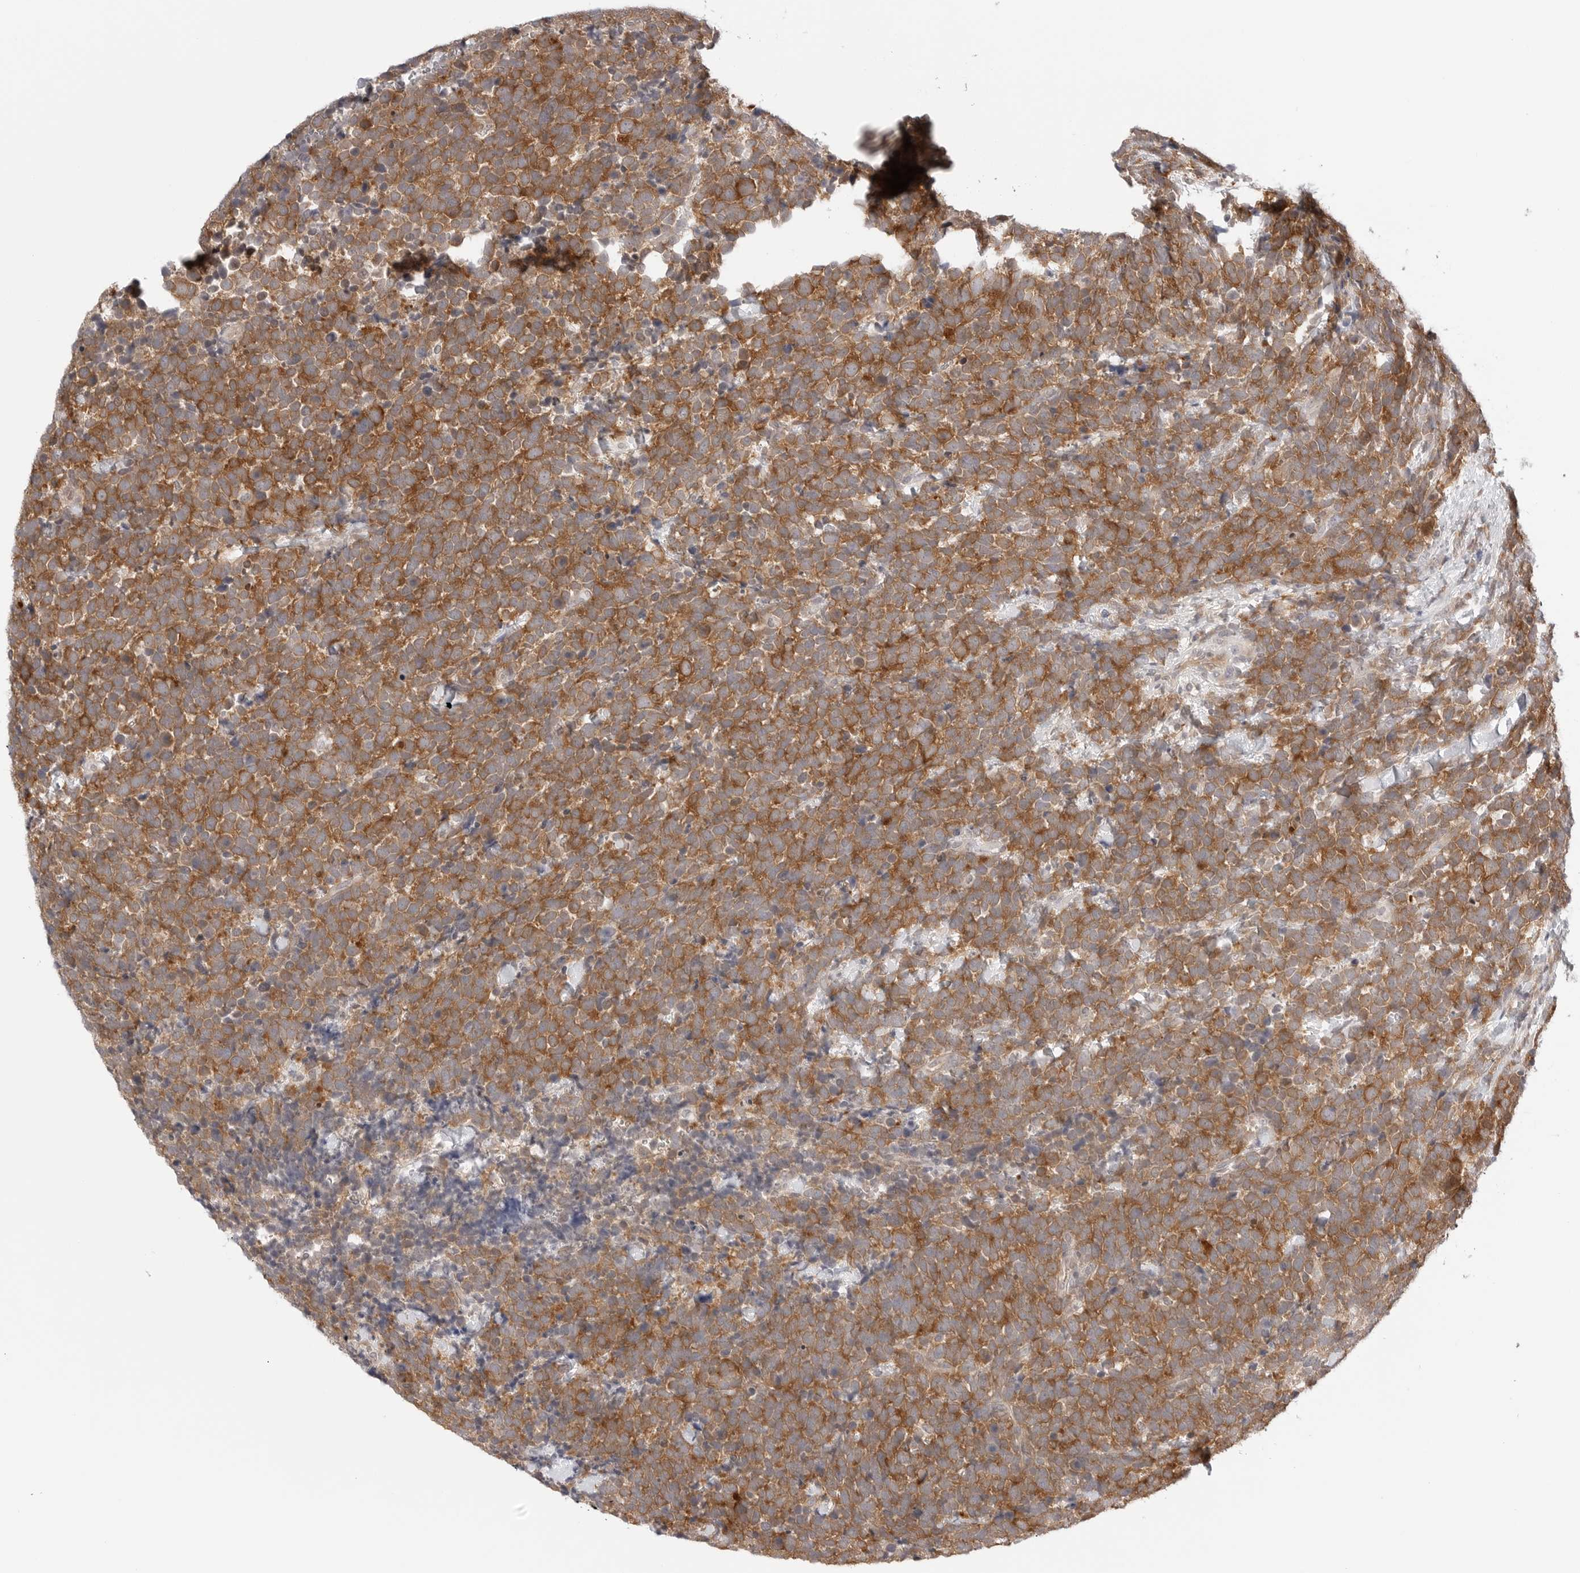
{"staining": {"intensity": "strong", "quantity": ">75%", "location": "cytoplasmic/membranous"}, "tissue": "urothelial cancer", "cell_type": "Tumor cells", "image_type": "cancer", "snomed": [{"axis": "morphology", "description": "Urothelial carcinoma, High grade"}, {"axis": "topography", "description": "Urinary bladder"}], "caption": "Immunohistochemical staining of urothelial cancer exhibits high levels of strong cytoplasmic/membranous positivity in approximately >75% of tumor cells.", "gene": "NUDC", "patient": {"sex": "female", "age": 82}}